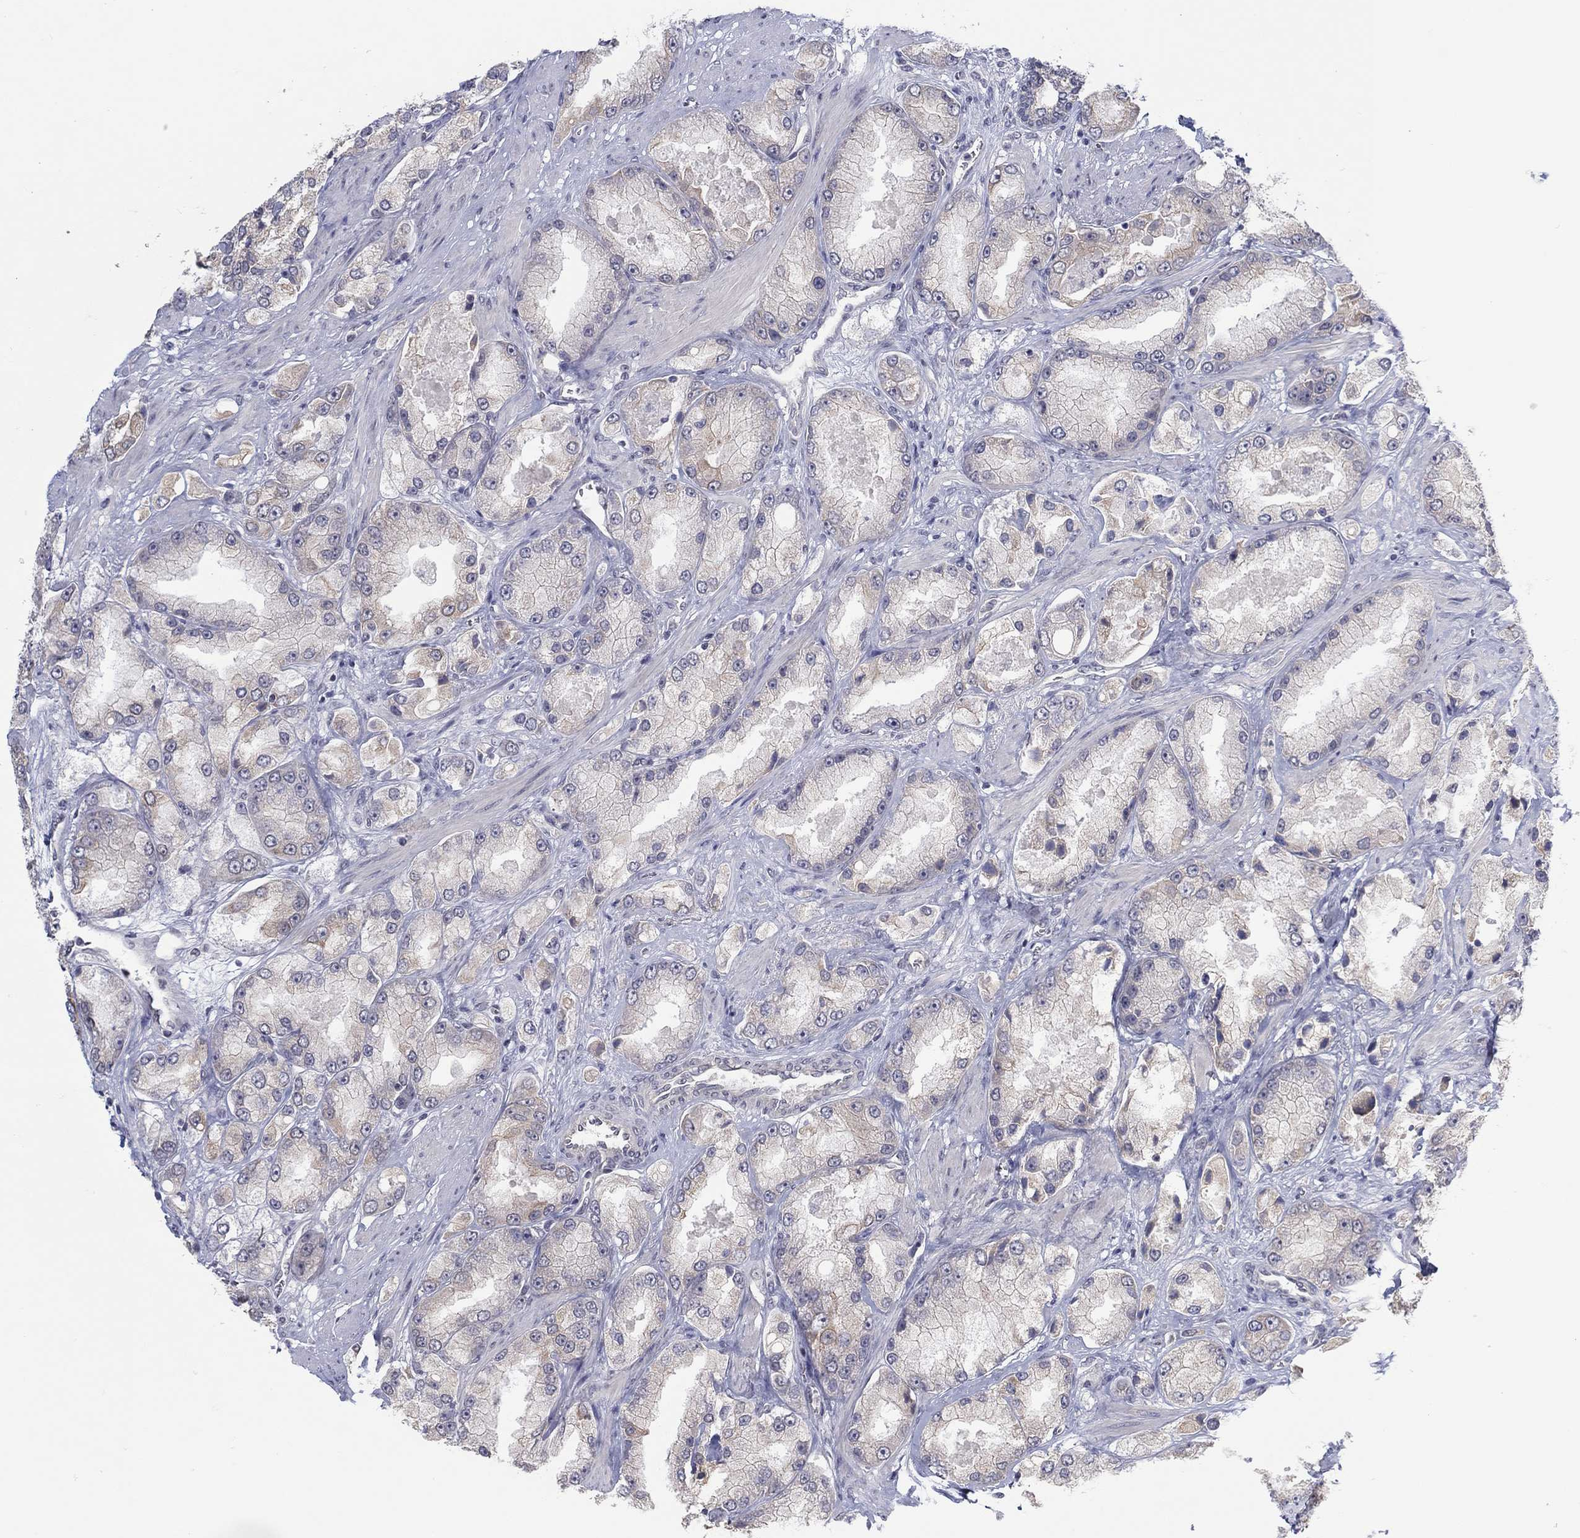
{"staining": {"intensity": "negative", "quantity": "none", "location": "none"}, "tissue": "prostate cancer", "cell_type": "Tumor cells", "image_type": "cancer", "snomed": [{"axis": "morphology", "description": "Adenocarcinoma, NOS"}, {"axis": "topography", "description": "Prostate and seminal vesicle, NOS"}, {"axis": "topography", "description": "Prostate"}], "caption": "A micrograph of prostate cancer stained for a protein demonstrates no brown staining in tumor cells.", "gene": "SLC22A2", "patient": {"sex": "male", "age": 64}}